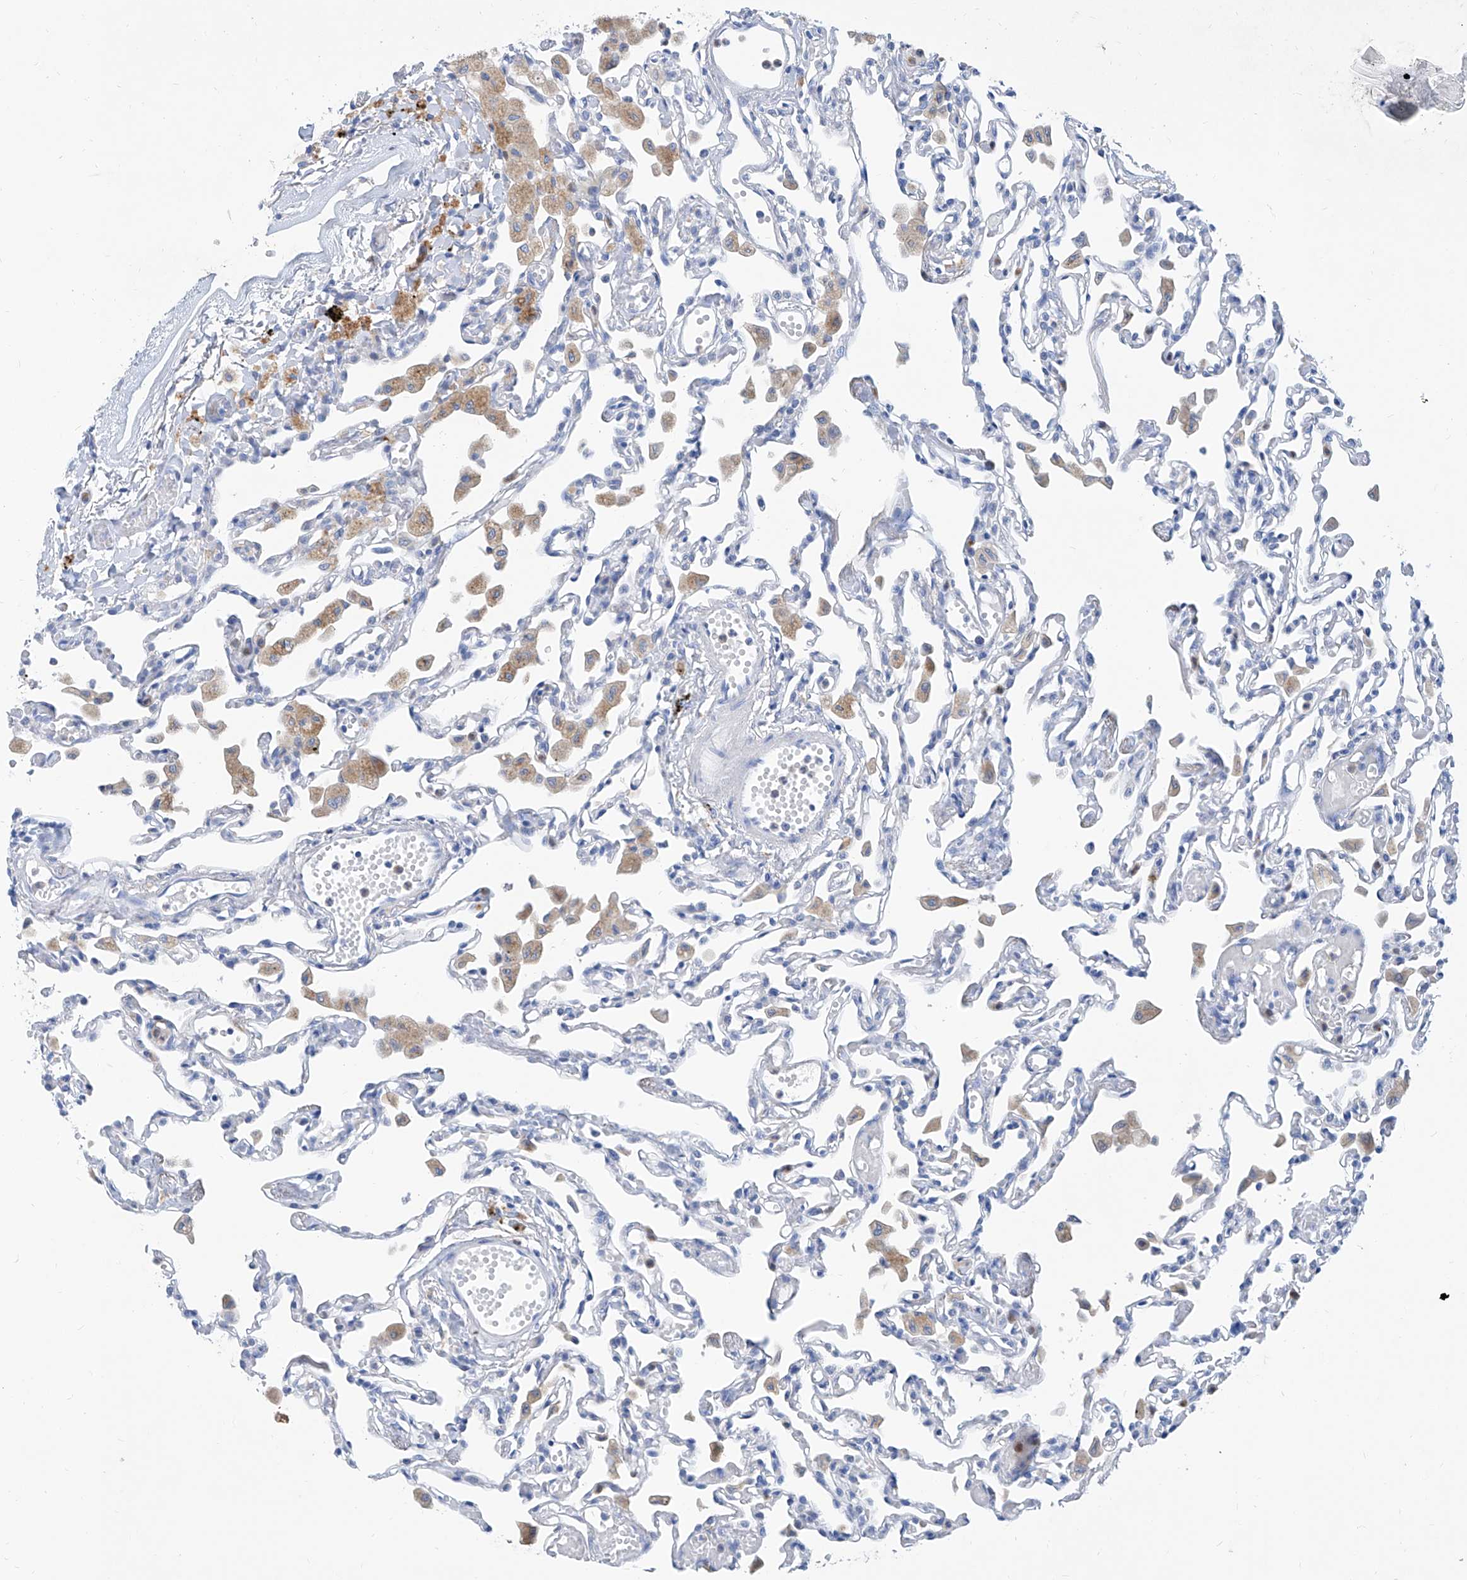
{"staining": {"intensity": "negative", "quantity": "none", "location": "none"}, "tissue": "lung", "cell_type": "Alveolar cells", "image_type": "normal", "snomed": [{"axis": "morphology", "description": "Normal tissue, NOS"}, {"axis": "topography", "description": "Bronchus"}, {"axis": "topography", "description": "Lung"}], "caption": "This is an IHC micrograph of benign lung. There is no expression in alveolar cells.", "gene": "SLC25A29", "patient": {"sex": "female", "age": 49}}